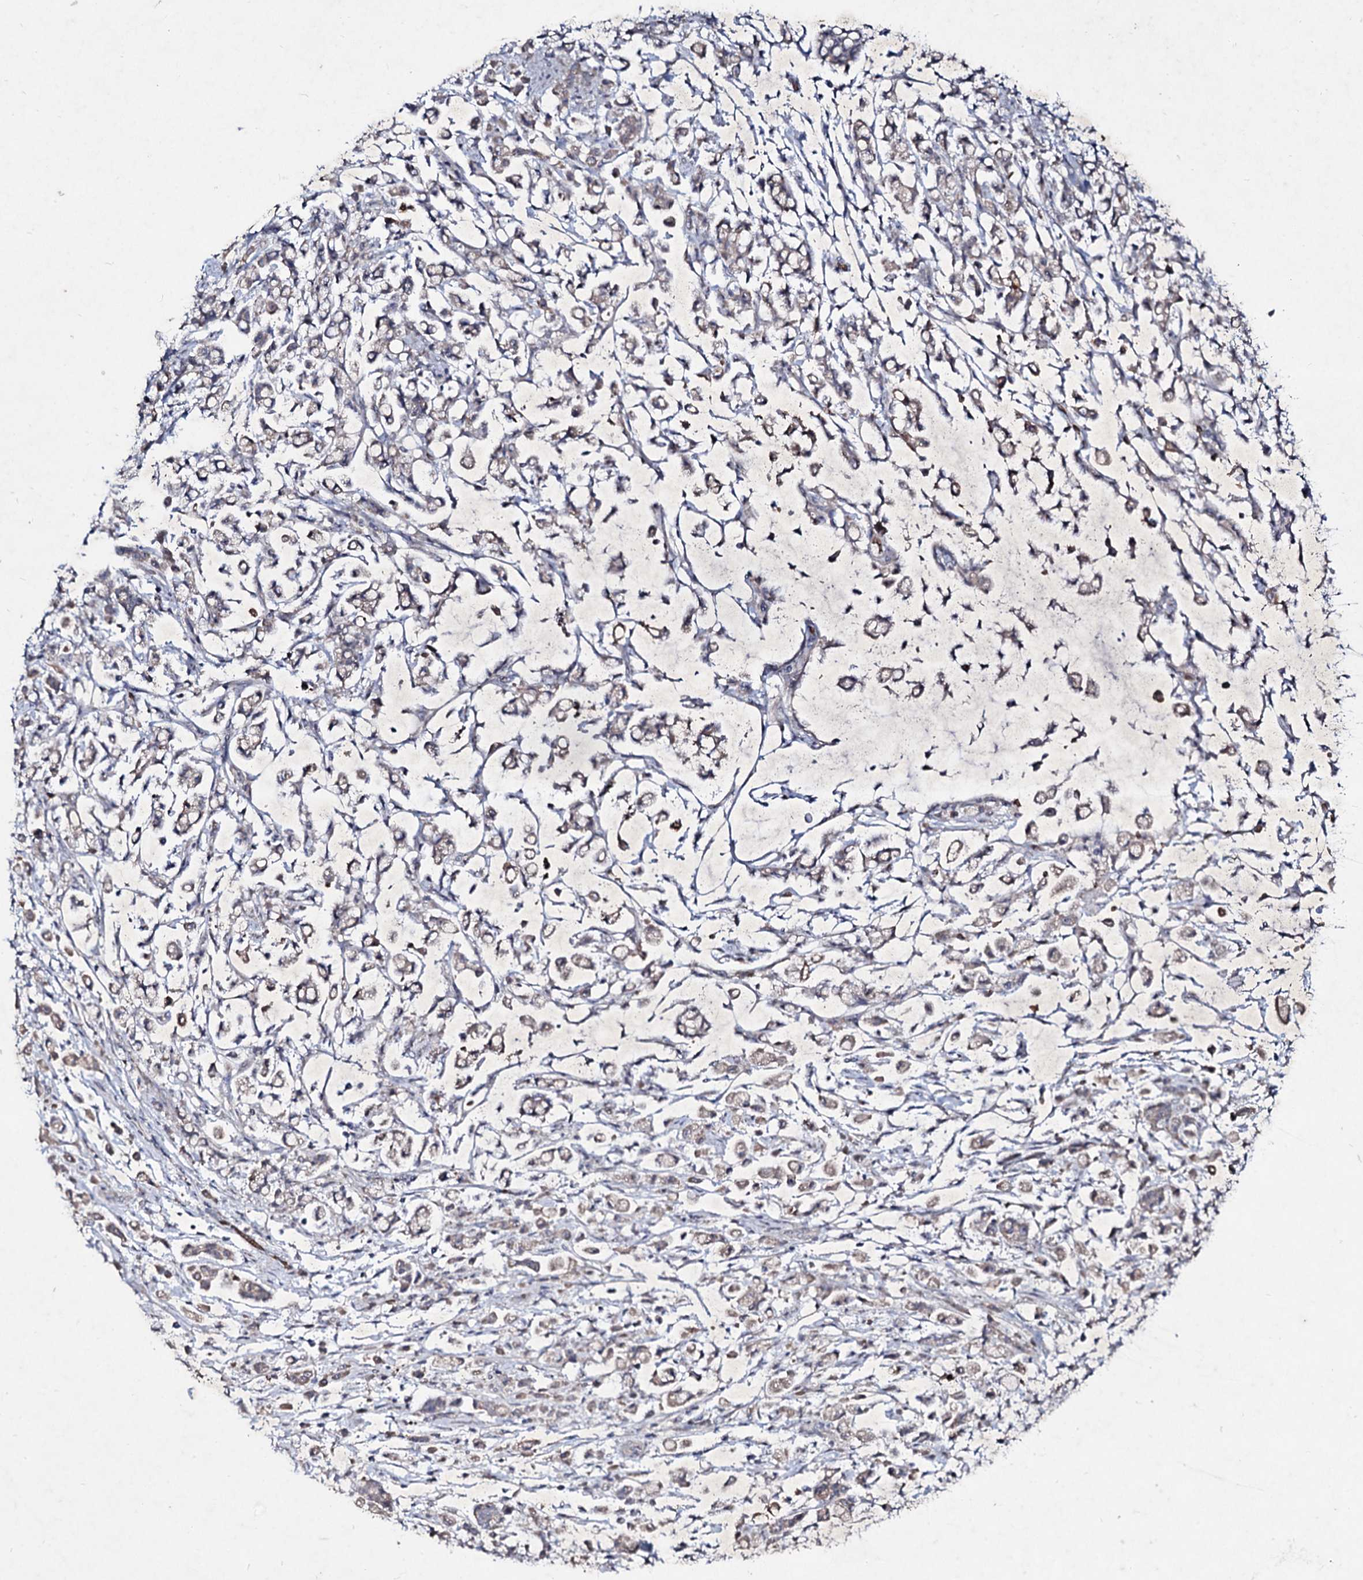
{"staining": {"intensity": "weak", "quantity": ">75%", "location": "cytoplasmic/membranous"}, "tissue": "stomach cancer", "cell_type": "Tumor cells", "image_type": "cancer", "snomed": [{"axis": "morphology", "description": "Adenocarcinoma, NOS"}, {"axis": "topography", "description": "Stomach"}], "caption": "Stomach cancer (adenocarcinoma) stained with DAB (3,3'-diaminobenzidine) immunohistochemistry reveals low levels of weak cytoplasmic/membranous staining in approximately >75% of tumor cells.", "gene": "RNF6", "patient": {"sex": "female", "age": 60}}